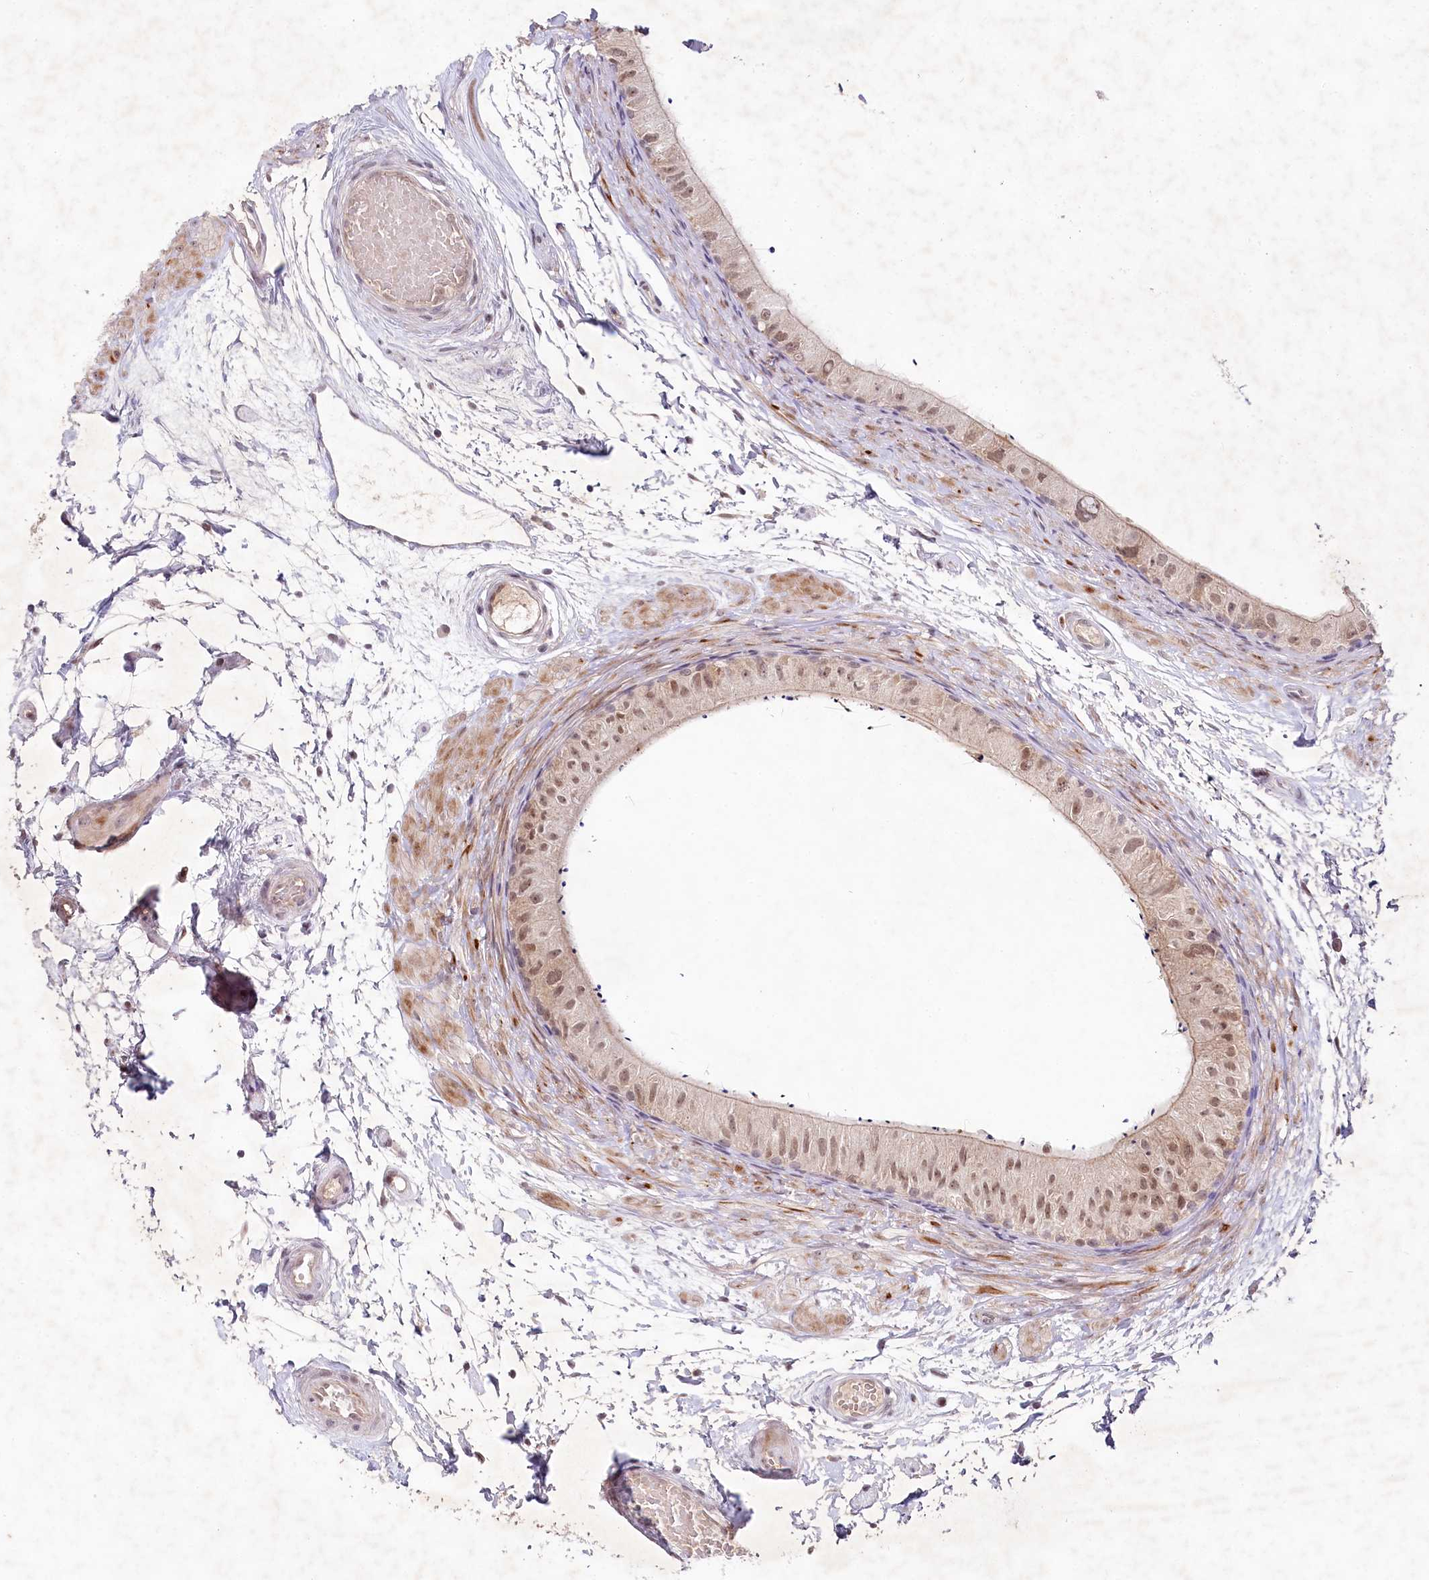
{"staining": {"intensity": "weak", "quantity": "25%-75%", "location": "nuclear"}, "tissue": "epididymis", "cell_type": "Glandular cells", "image_type": "normal", "snomed": [{"axis": "morphology", "description": "Normal tissue, NOS"}, {"axis": "topography", "description": "Epididymis"}], "caption": "Weak nuclear expression for a protein is present in about 25%-75% of glandular cells of normal epididymis using IHC.", "gene": "AMTN", "patient": {"sex": "male", "age": 50}}